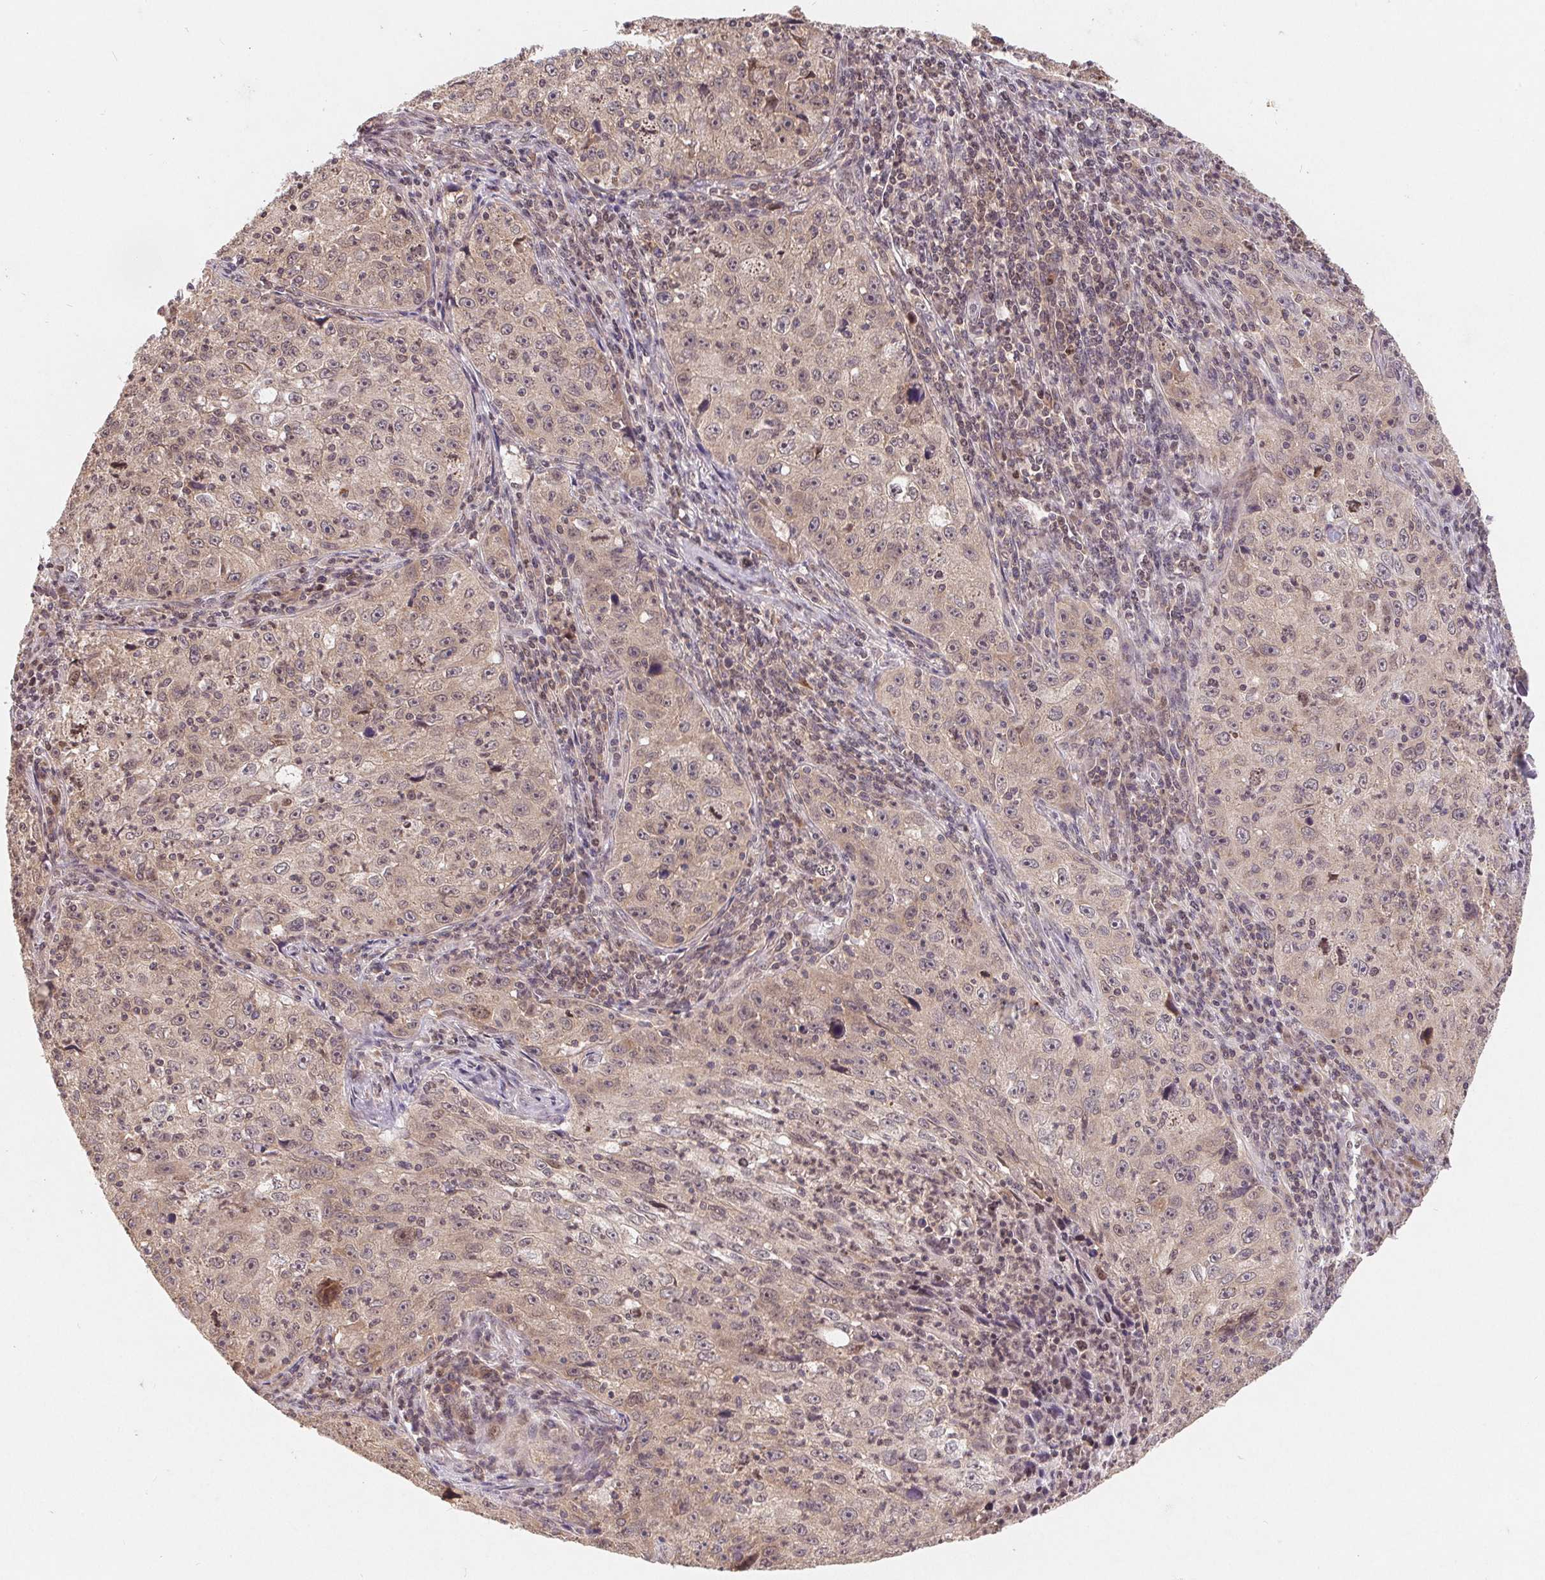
{"staining": {"intensity": "weak", "quantity": "<25%", "location": "nuclear"}, "tissue": "lung cancer", "cell_type": "Tumor cells", "image_type": "cancer", "snomed": [{"axis": "morphology", "description": "Squamous cell carcinoma, NOS"}, {"axis": "topography", "description": "Lung"}], "caption": "High power microscopy photomicrograph of an immunohistochemistry photomicrograph of lung cancer (squamous cell carcinoma), revealing no significant positivity in tumor cells.", "gene": "HMGN3", "patient": {"sex": "male", "age": 71}}